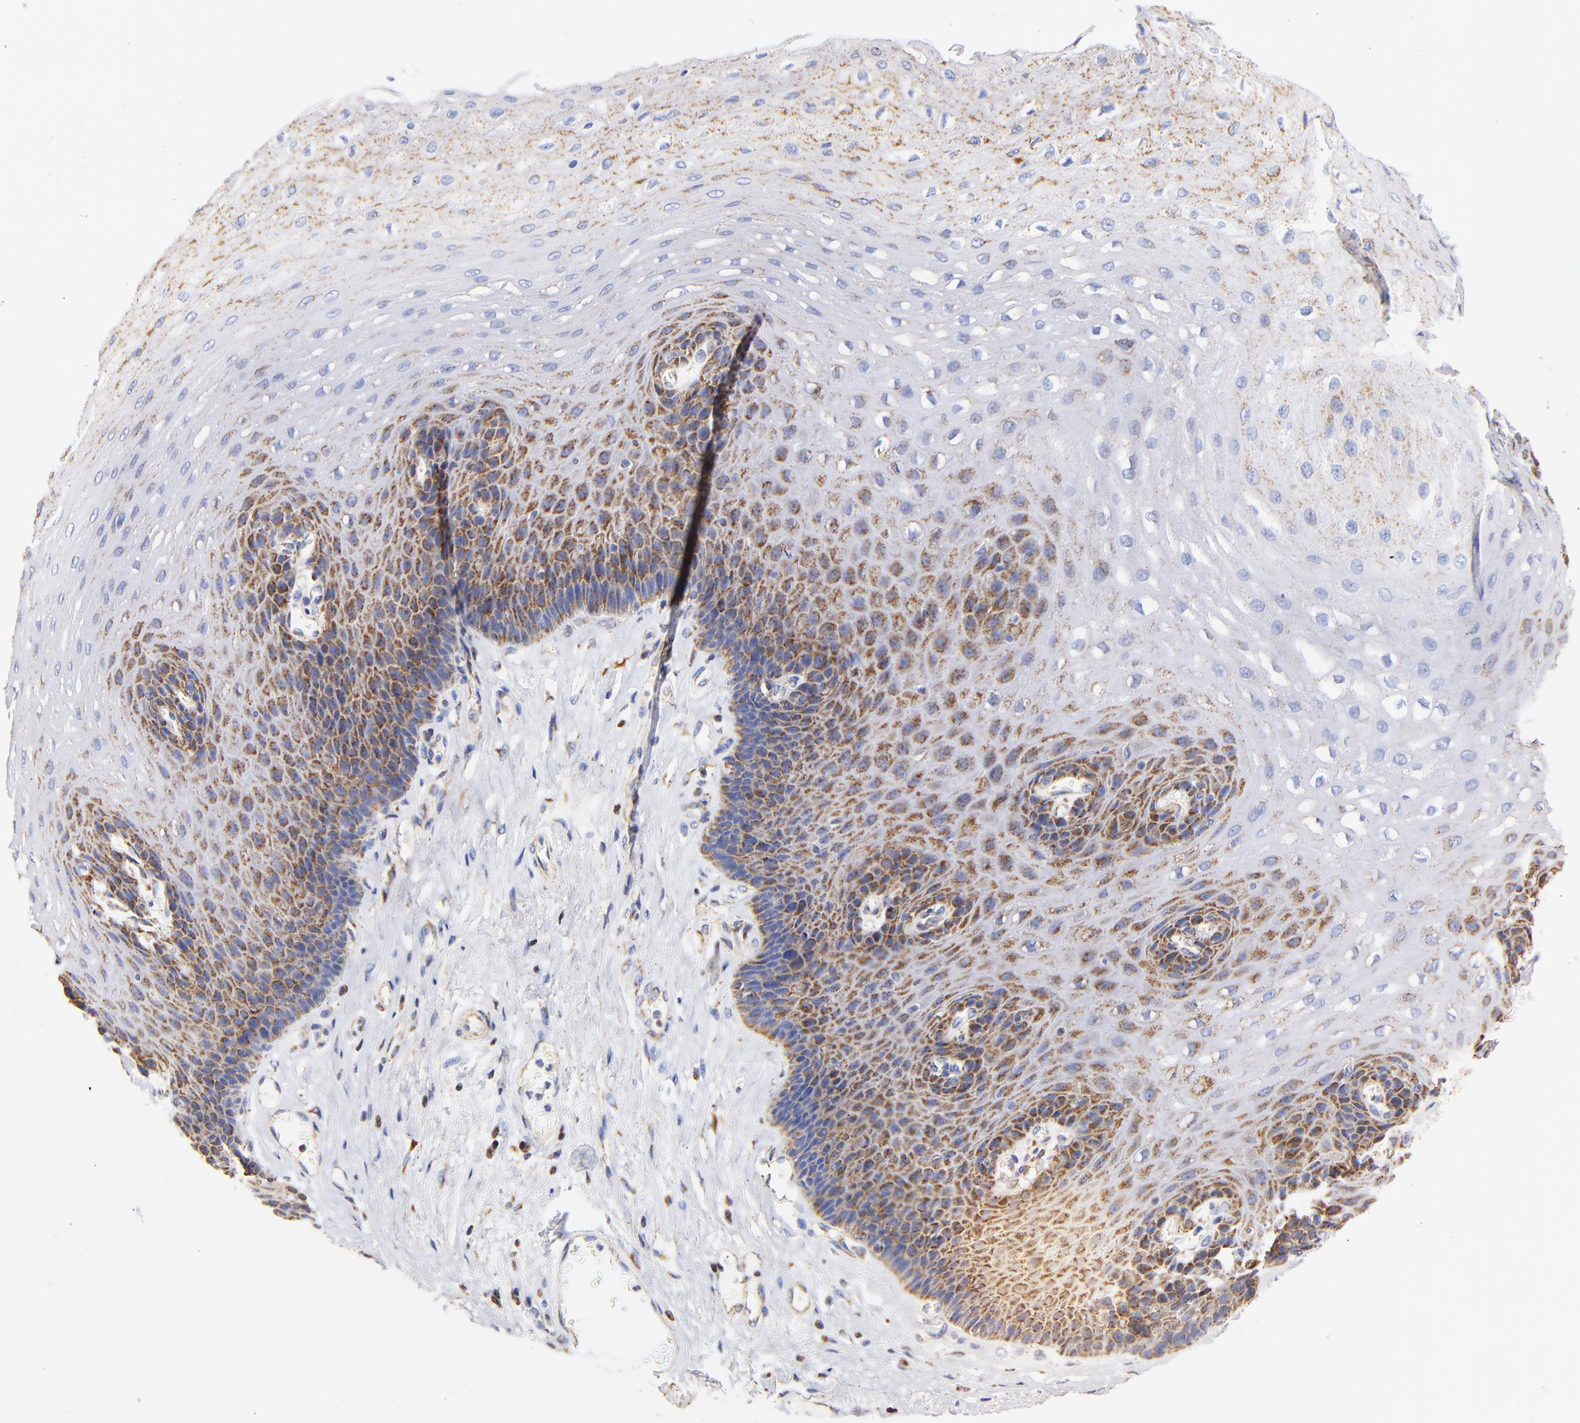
{"staining": {"intensity": "moderate", "quantity": "25%-75%", "location": "cytoplasmic/membranous"}, "tissue": "esophagus", "cell_type": "Squamous epithelial cells", "image_type": "normal", "snomed": [{"axis": "morphology", "description": "Normal tissue, NOS"}, {"axis": "topography", "description": "Esophagus"}], "caption": "A high-resolution image shows IHC staining of normal esophagus, which reveals moderate cytoplasmic/membranous expression in about 25%-75% of squamous epithelial cells. The protein of interest is shown in brown color, while the nuclei are stained blue.", "gene": "ATP5F1D", "patient": {"sex": "female", "age": 72}}